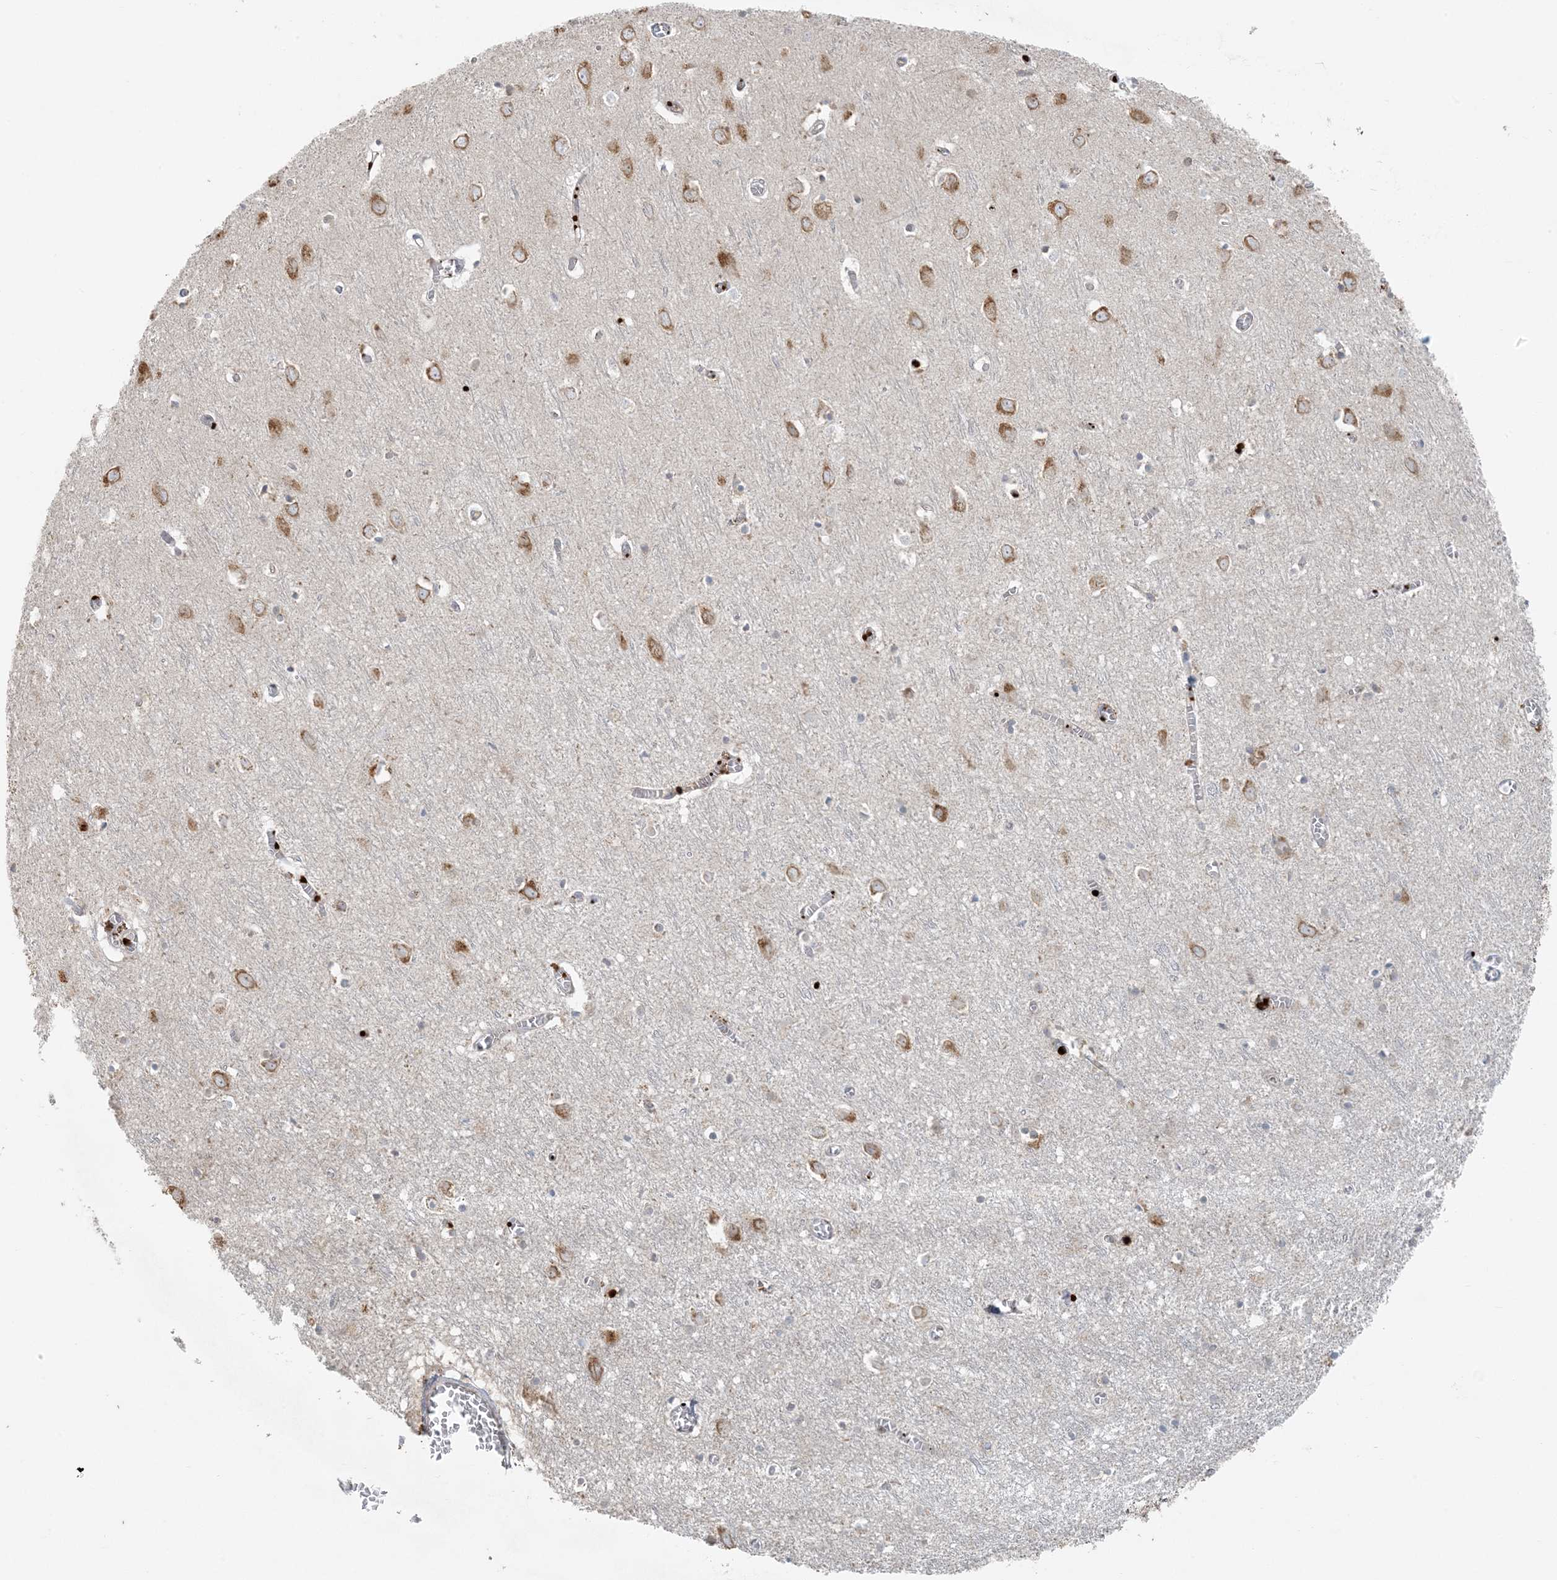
{"staining": {"intensity": "negative", "quantity": "none", "location": "none"}, "tissue": "cerebral cortex", "cell_type": "Endothelial cells", "image_type": "normal", "snomed": [{"axis": "morphology", "description": "Normal tissue, NOS"}, {"axis": "topography", "description": "Cerebral cortex"}], "caption": "IHC of unremarkable human cerebral cortex displays no positivity in endothelial cells. The staining was performed using DAB (3,3'-diaminobenzidine) to visualize the protein expression in brown, while the nuclei were stained in blue with hematoxylin (Magnification: 20x).", "gene": "ZNF263", "patient": {"sex": "female", "age": 64}}